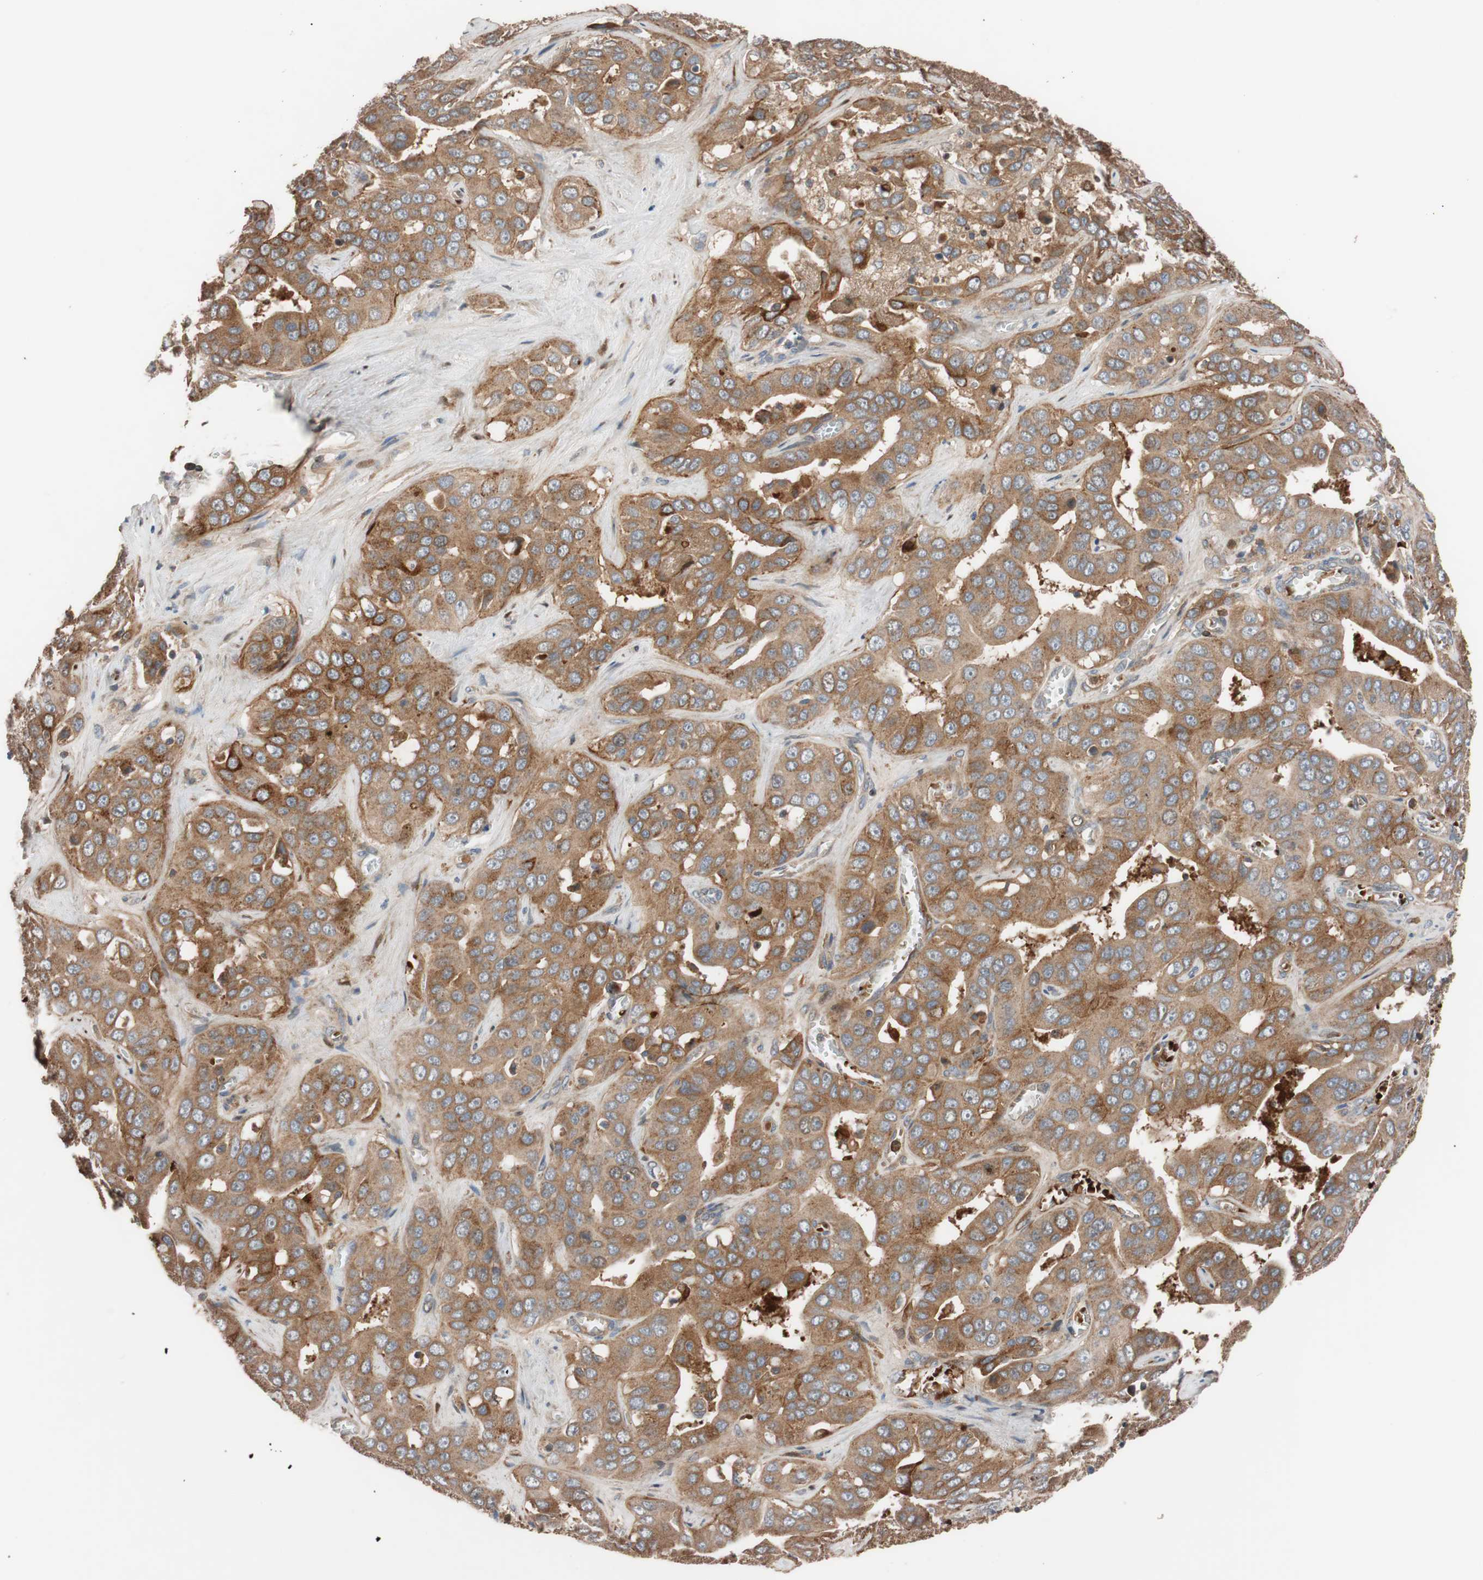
{"staining": {"intensity": "moderate", "quantity": ">75%", "location": "cytoplasmic/membranous"}, "tissue": "liver cancer", "cell_type": "Tumor cells", "image_type": "cancer", "snomed": [{"axis": "morphology", "description": "Cholangiocarcinoma"}, {"axis": "topography", "description": "Liver"}], "caption": "This photomicrograph reveals liver cholangiocarcinoma stained with immunohistochemistry (IHC) to label a protein in brown. The cytoplasmic/membranous of tumor cells show moderate positivity for the protein. Nuclei are counter-stained blue.", "gene": "SDC4", "patient": {"sex": "female", "age": 52}}